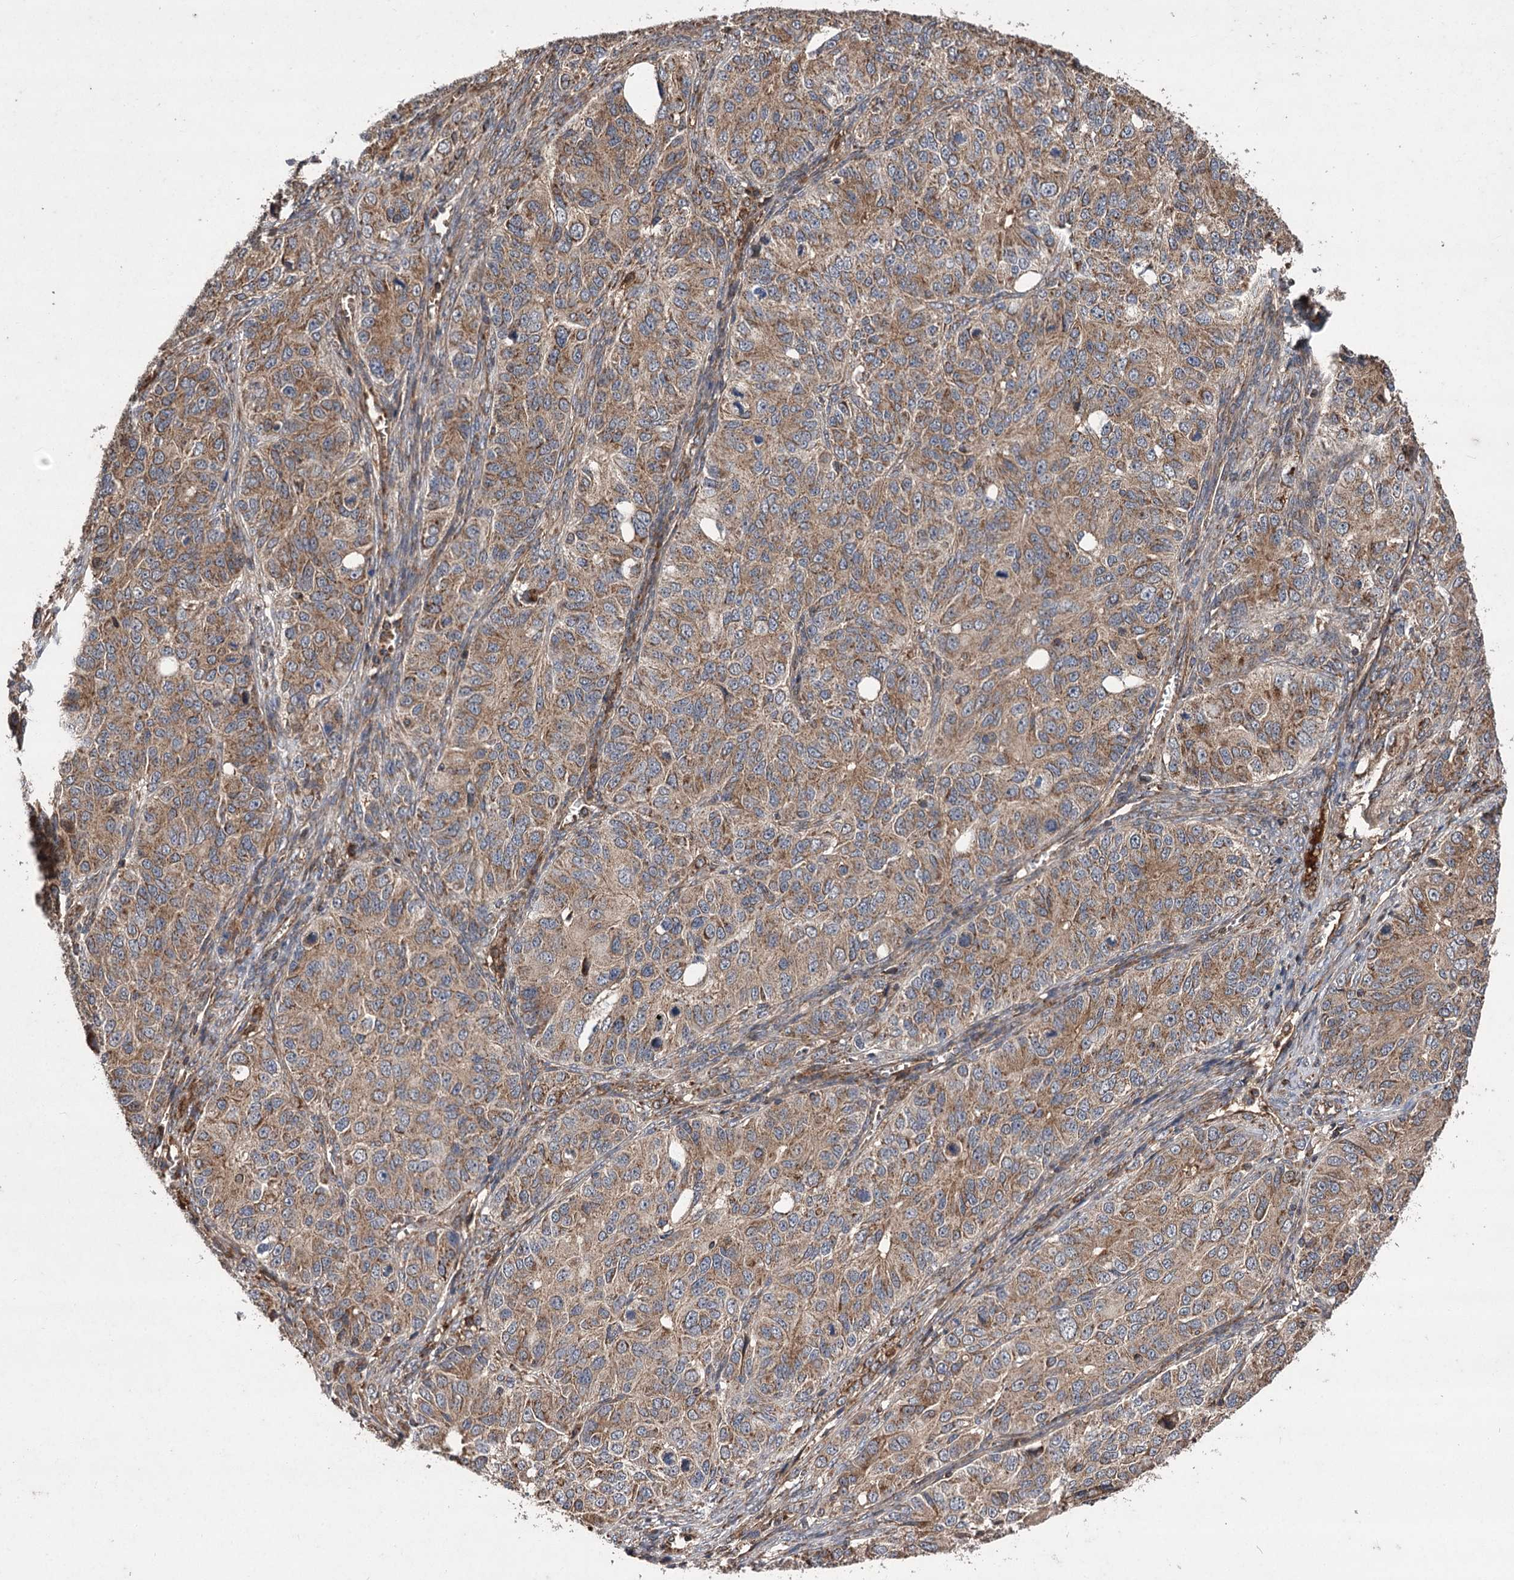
{"staining": {"intensity": "moderate", "quantity": ">75%", "location": "cytoplasmic/membranous"}, "tissue": "ovarian cancer", "cell_type": "Tumor cells", "image_type": "cancer", "snomed": [{"axis": "morphology", "description": "Carcinoma, endometroid"}, {"axis": "topography", "description": "Ovary"}], "caption": "Human endometroid carcinoma (ovarian) stained with a protein marker exhibits moderate staining in tumor cells.", "gene": "RASSF3", "patient": {"sex": "female", "age": 51}}